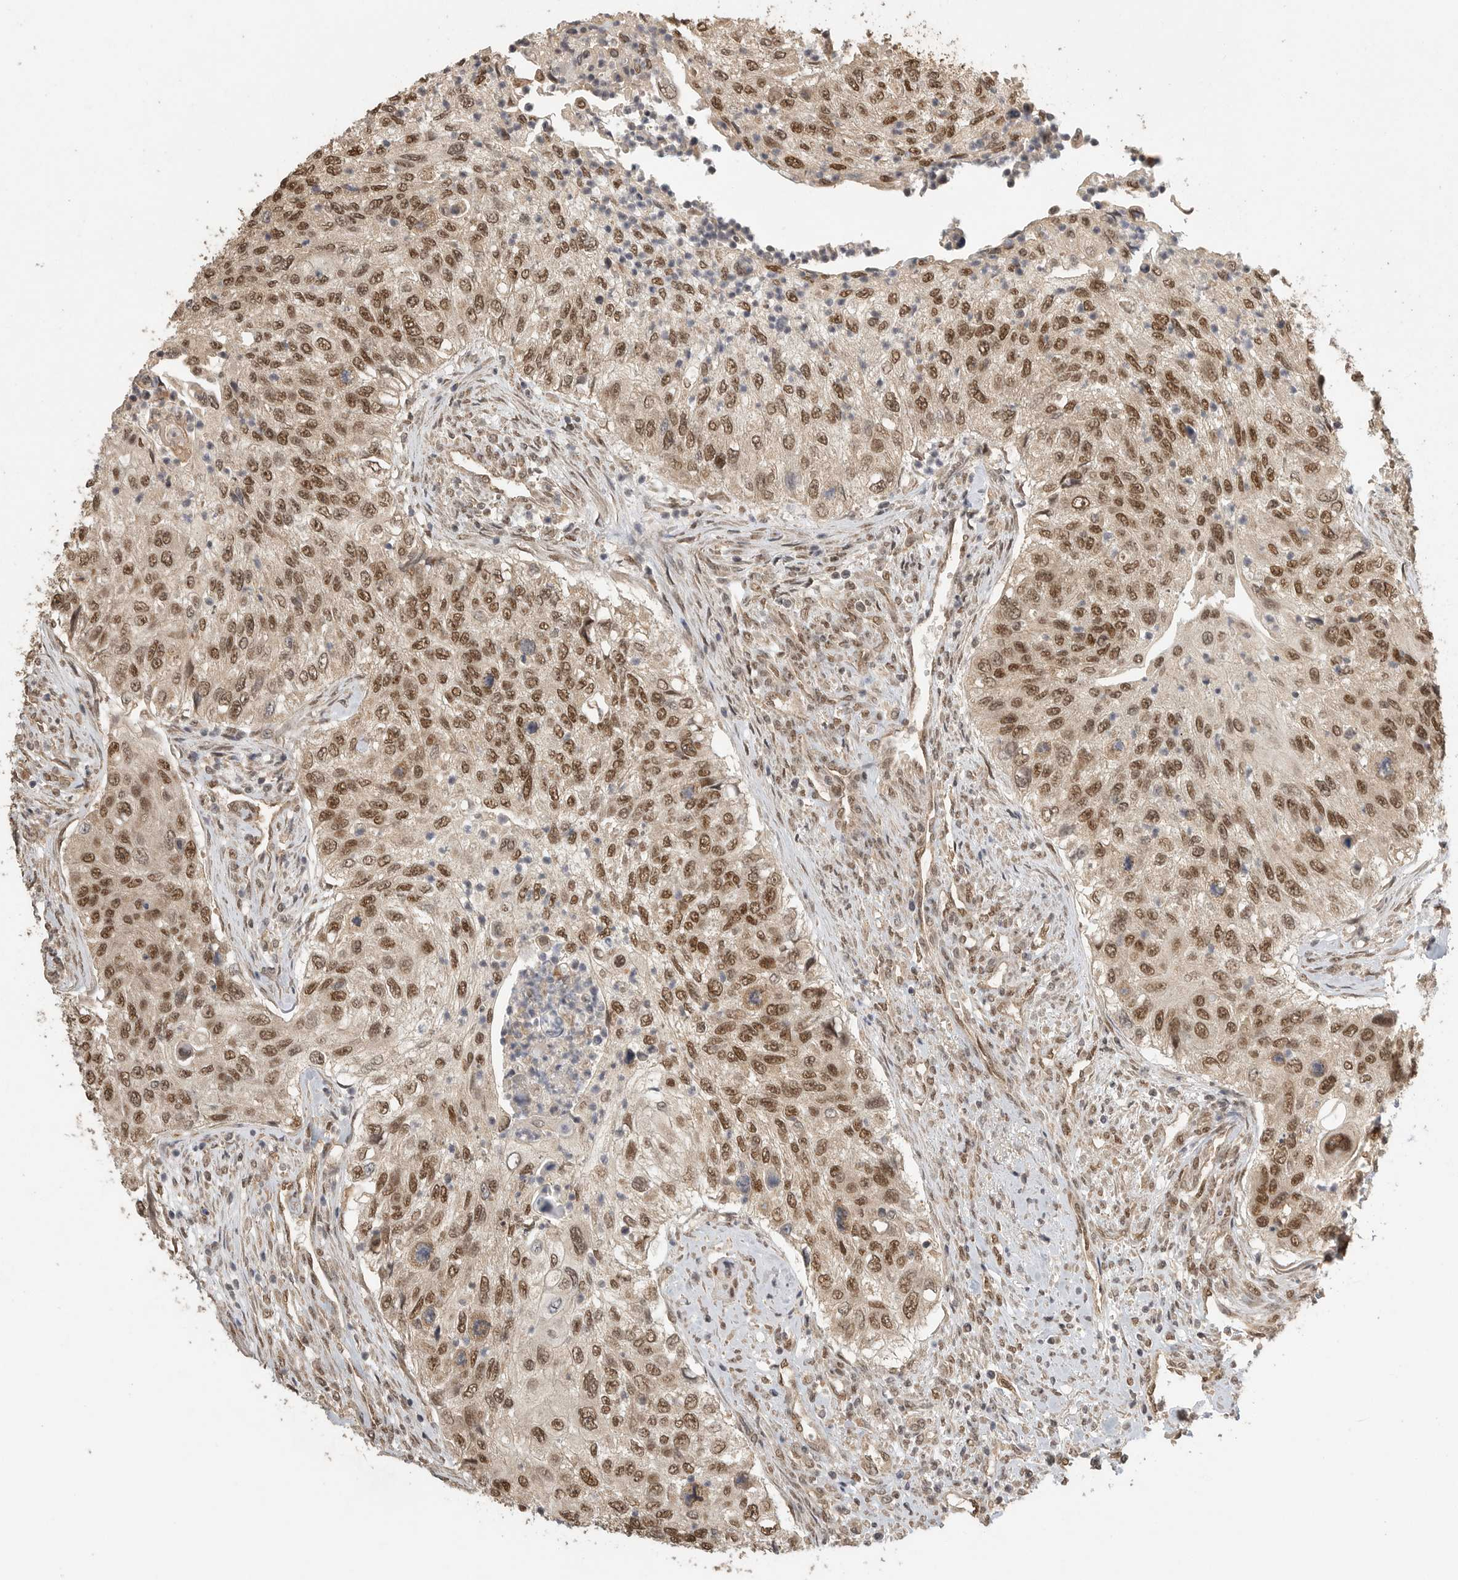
{"staining": {"intensity": "strong", "quantity": ">75%", "location": "cytoplasmic/membranous,nuclear"}, "tissue": "urothelial cancer", "cell_type": "Tumor cells", "image_type": "cancer", "snomed": [{"axis": "morphology", "description": "Urothelial carcinoma, High grade"}, {"axis": "topography", "description": "Urinary bladder"}], "caption": "Tumor cells reveal strong cytoplasmic/membranous and nuclear expression in approximately >75% of cells in urothelial cancer. The protein is shown in brown color, while the nuclei are stained blue.", "gene": "DFFA", "patient": {"sex": "female", "age": 60}}